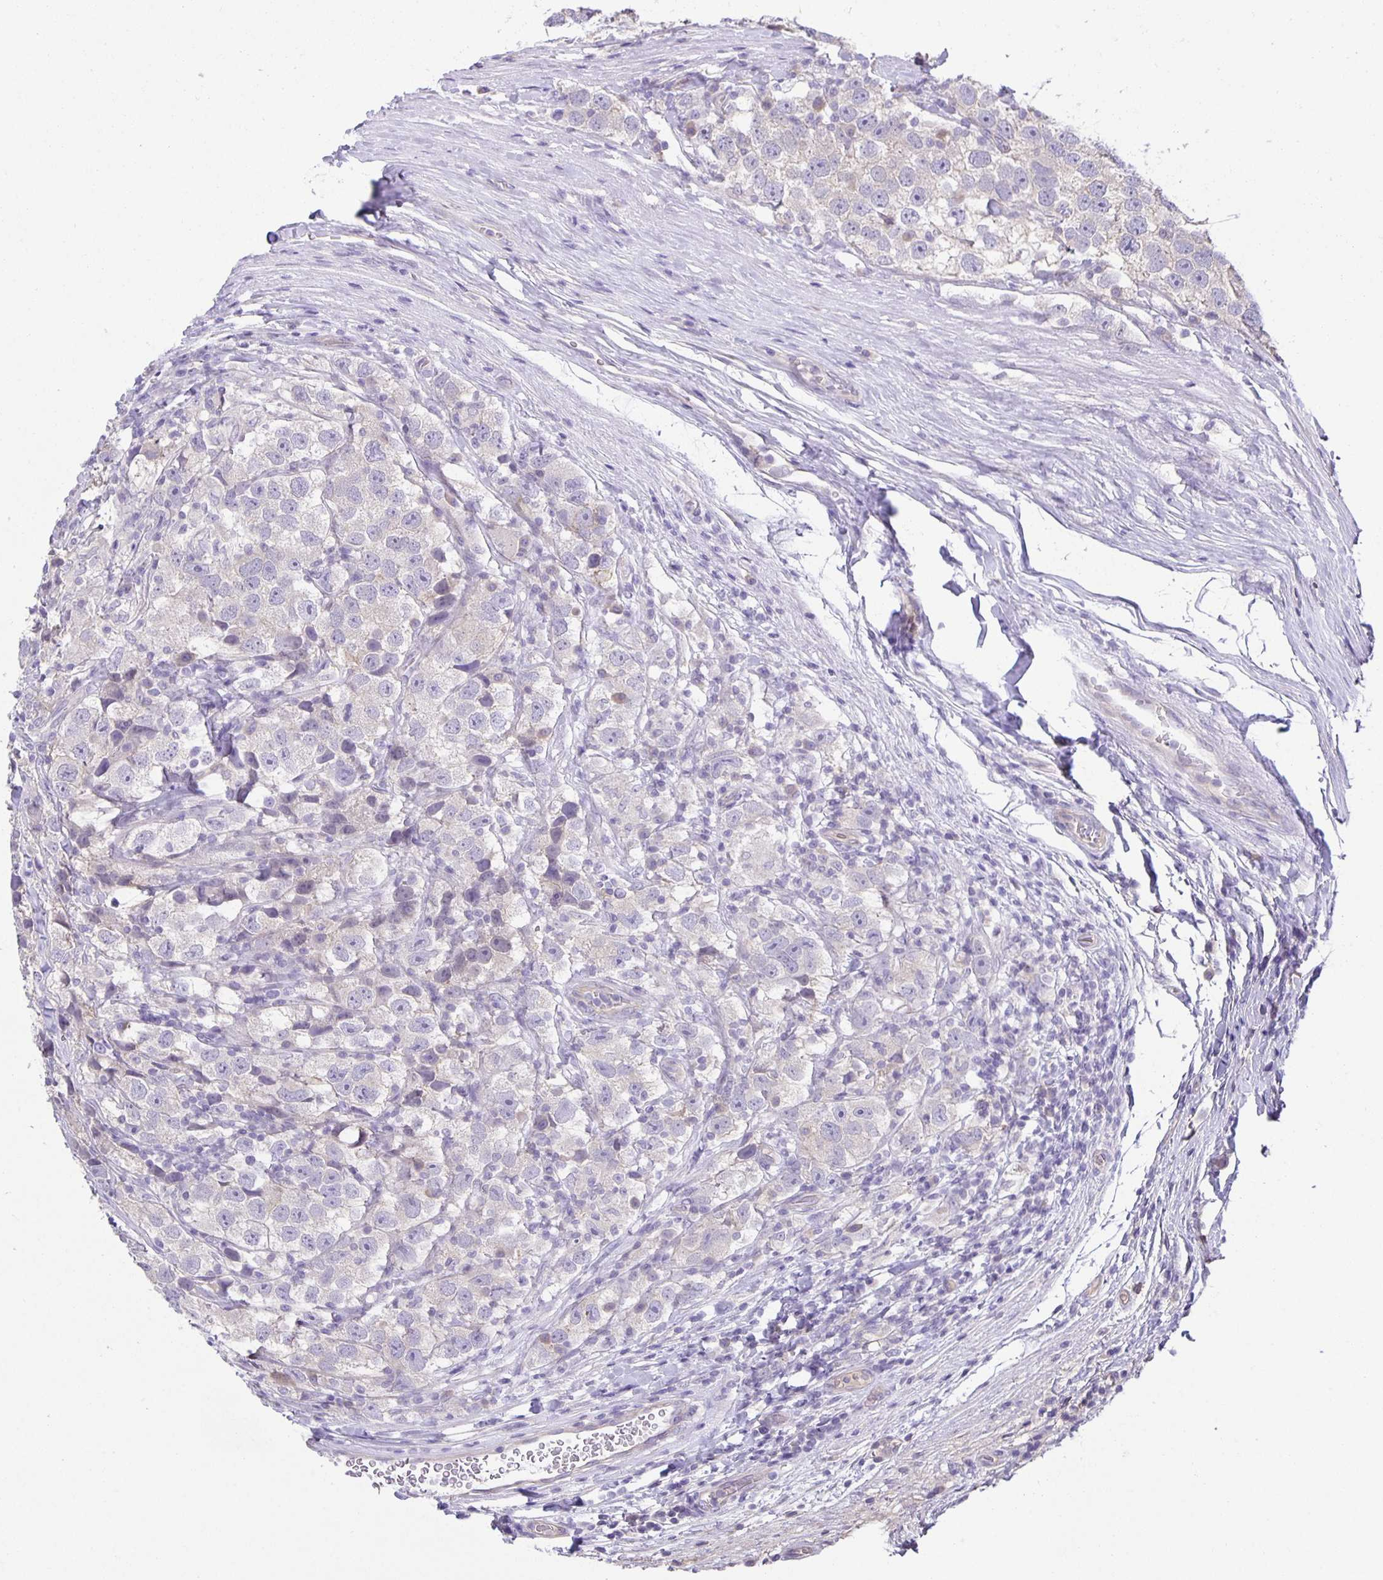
{"staining": {"intensity": "weak", "quantity": "<25%", "location": "cytoplasmic/membranous"}, "tissue": "testis cancer", "cell_type": "Tumor cells", "image_type": "cancer", "snomed": [{"axis": "morphology", "description": "Seminoma, NOS"}, {"axis": "topography", "description": "Testis"}], "caption": "Immunohistochemistry (IHC) of testis cancer (seminoma) shows no positivity in tumor cells.", "gene": "PTPN3", "patient": {"sex": "male", "age": 26}}